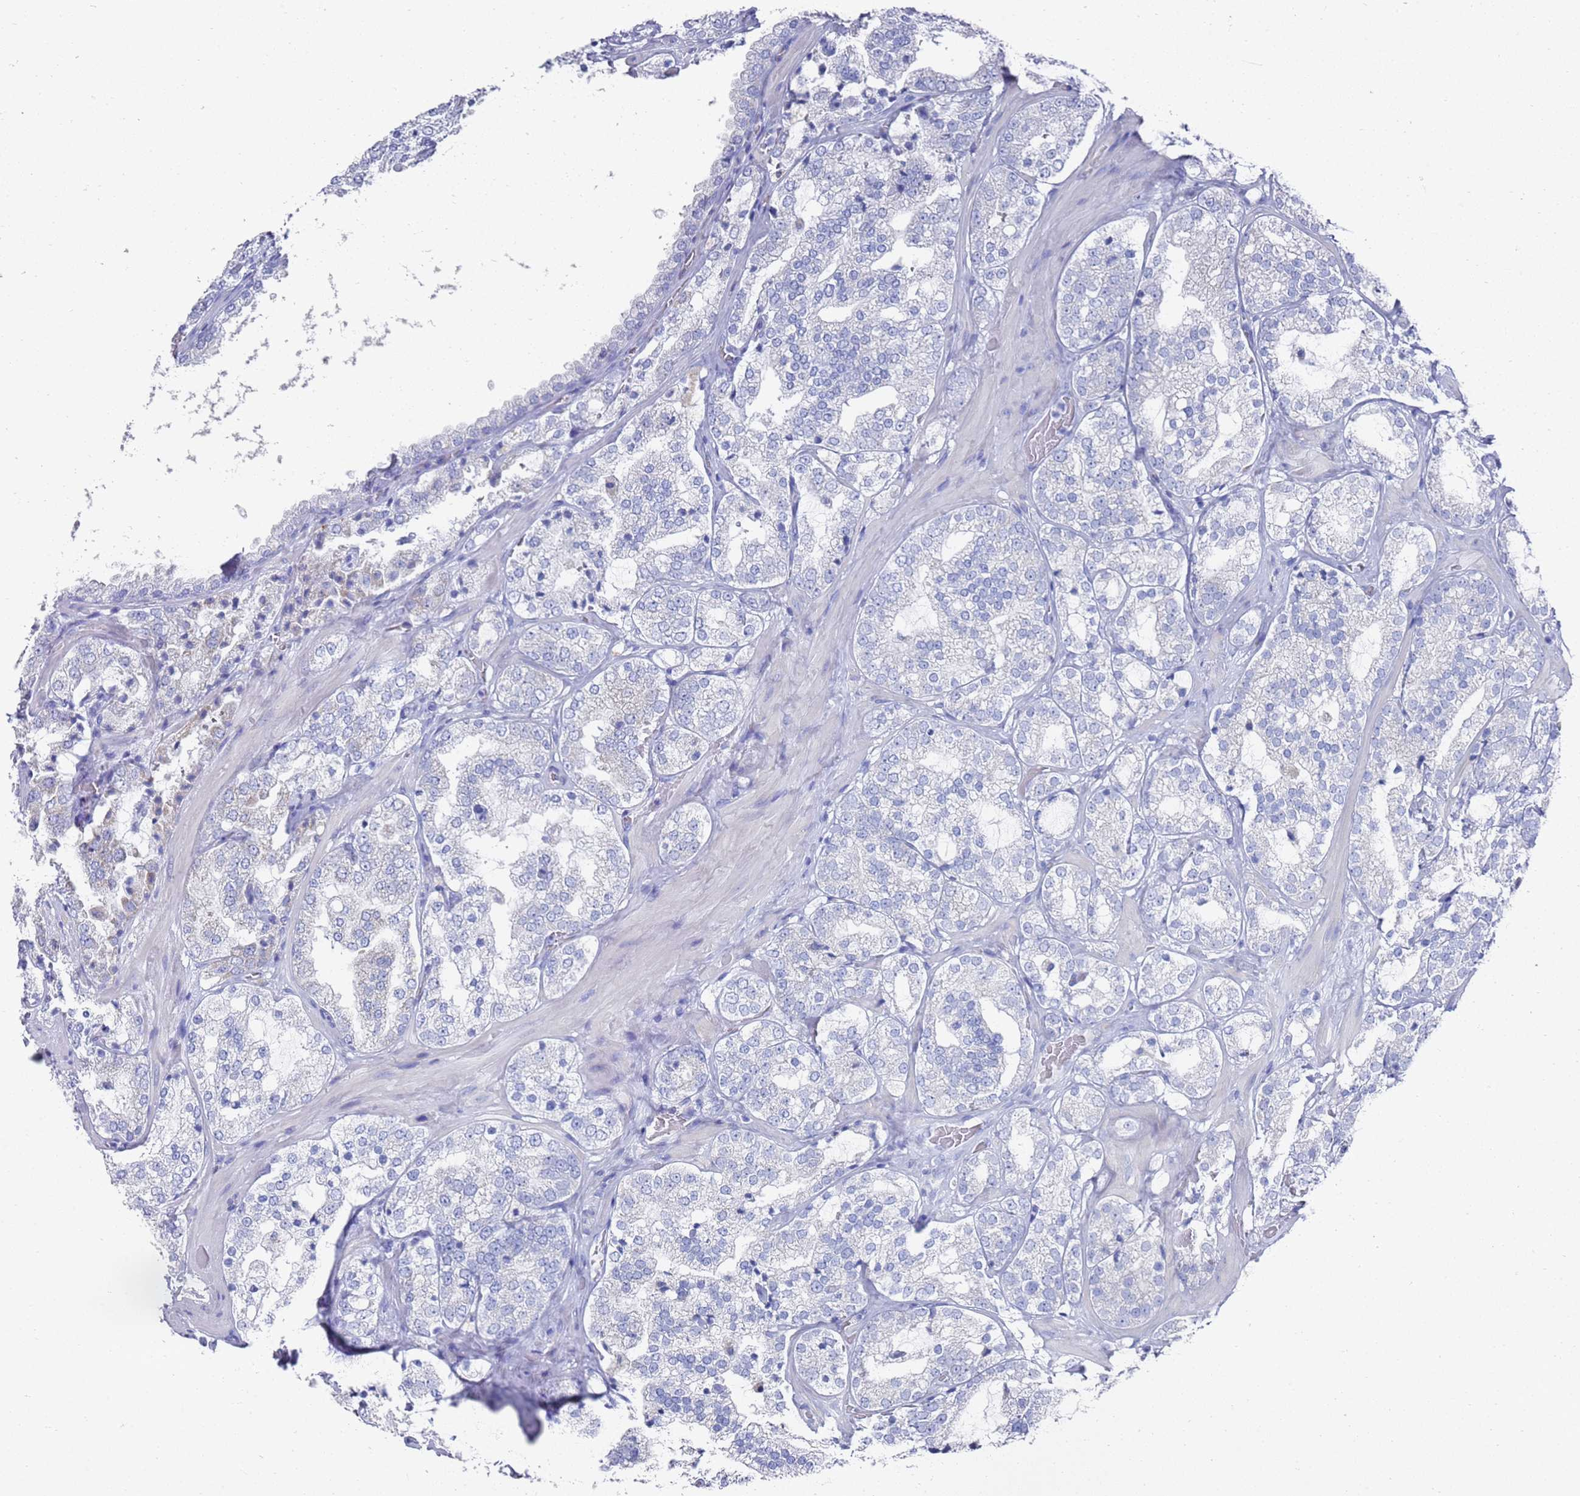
{"staining": {"intensity": "negative", "quantity": "none", "location": "none"}, "tissue": "prostate cancer", "cell_type": "Tumor cells", "image_type": "cancer", "snomed": [{"axis": "morphology", "description": "Adenocarcinoma, High grade"}, {"axis": "topography", "description": "Prostate"}], "caption": "The IHC micrograph has no significant staining in tumor cells of high-grade adenocarcinoma (prostate) tissue. (Stains: DAB (3,3'-diaminobenzidine) immunohistochemistry with hematoxylin counter stain, Microscopy: brightfield microscopy at high magnification).", "gene": "SCAPER", "patient": {"sex": "male", "age": 64}}